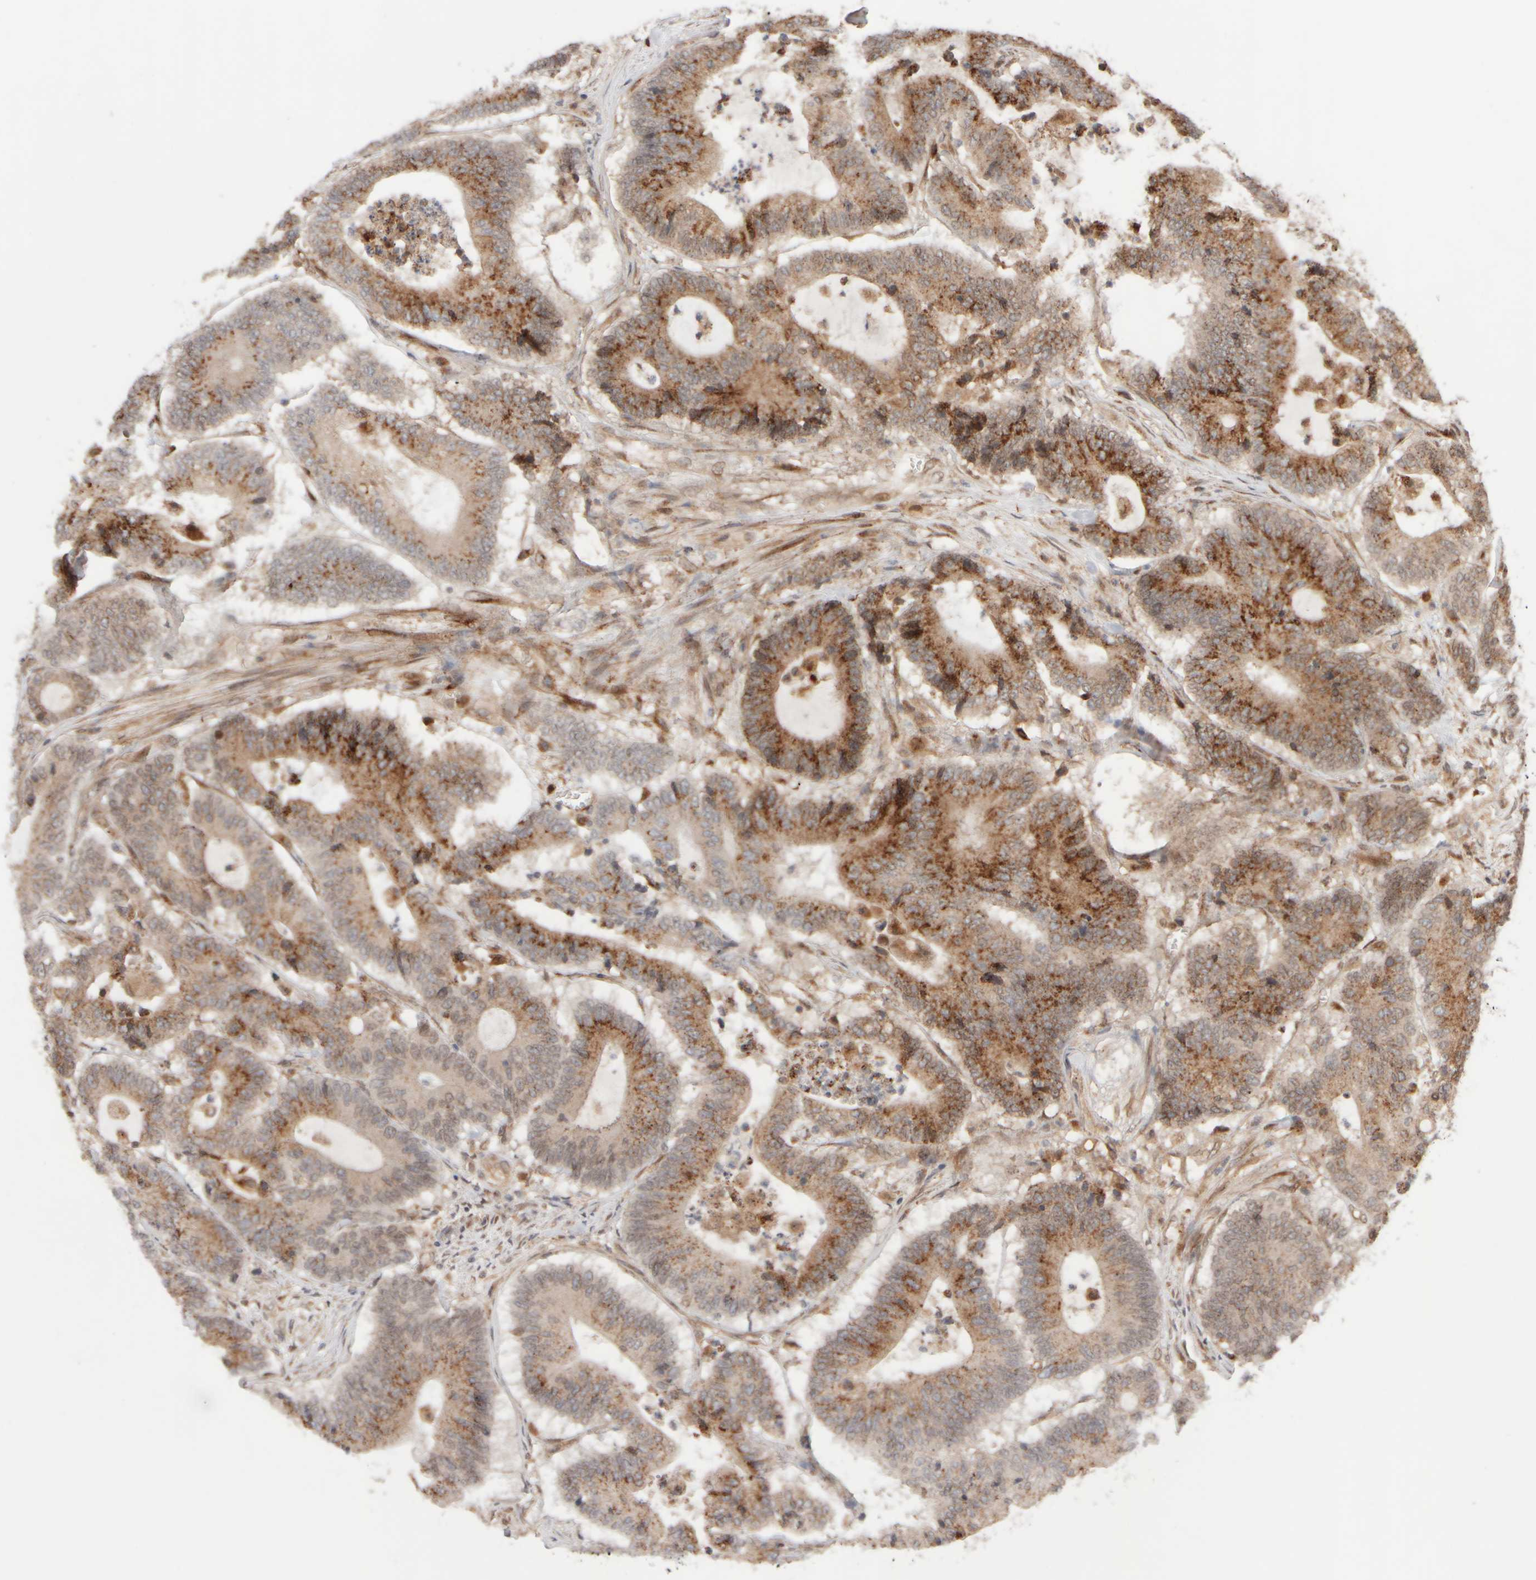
{"staining": {"intensity": "moderate", "quantity": ">75%", "location": "cytoplasmic/membranous"}, "tissue": "colorectal cancer", "cell_type": "Tumor cells", "image_type": "cancer", "snomed": [{"axis": "morphology", "description": "Adenocarcinoma, NOS"}, {"axis": "topography", "description": "Colon"}], "caption": "Colorectal cancer (adenocarcinoma) tissue demonstrates moderate cytoplasmic/membranous staining in about >75% of tumor cells, visualized by immunohistochemistry.", "gene": "GCN1", "patient": {"sex": "female", "age": 84}}